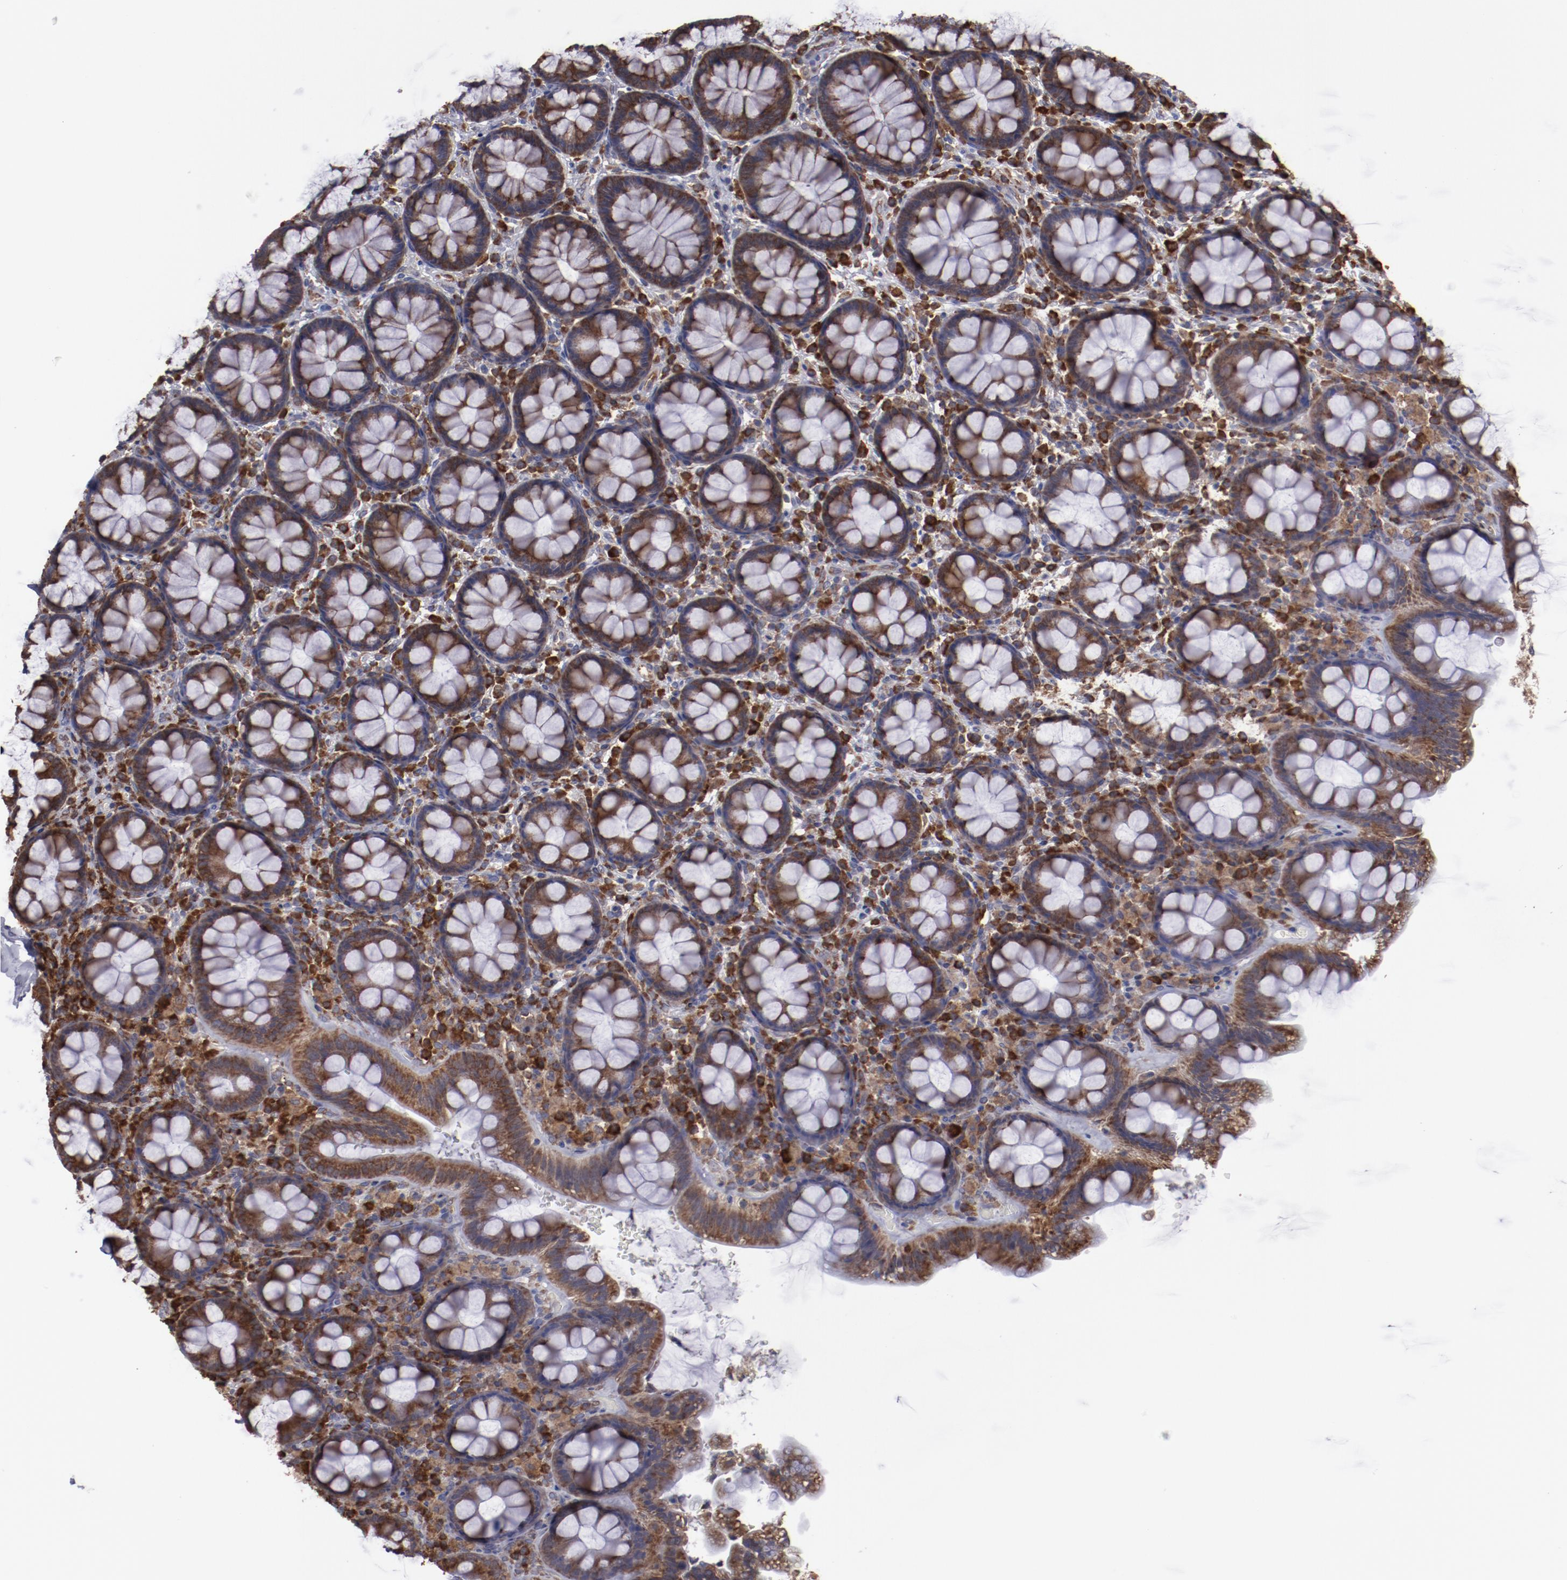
{"staining": {"intensity": "moderate", "quantity": ">75%", "location": "cytoplasmic/membranous"}, "tissue": "rectum", "cell_type": "Glandular cells", "image_type": "normal", "snomed": [{"axis": "morphology", "description": "Normal tissue, NOS"}, {"axis": "topography", "description": "Rectum"}], "caption": "Rectum stained with DAB (3,3'-diaminobenzidine) IHC displays medium levels of moderate cytoplasmic/membranous staining in approximately >75% of glandular cells.", "gene": "RPS4X", "patient": {"sex": "male", "age": 92}}